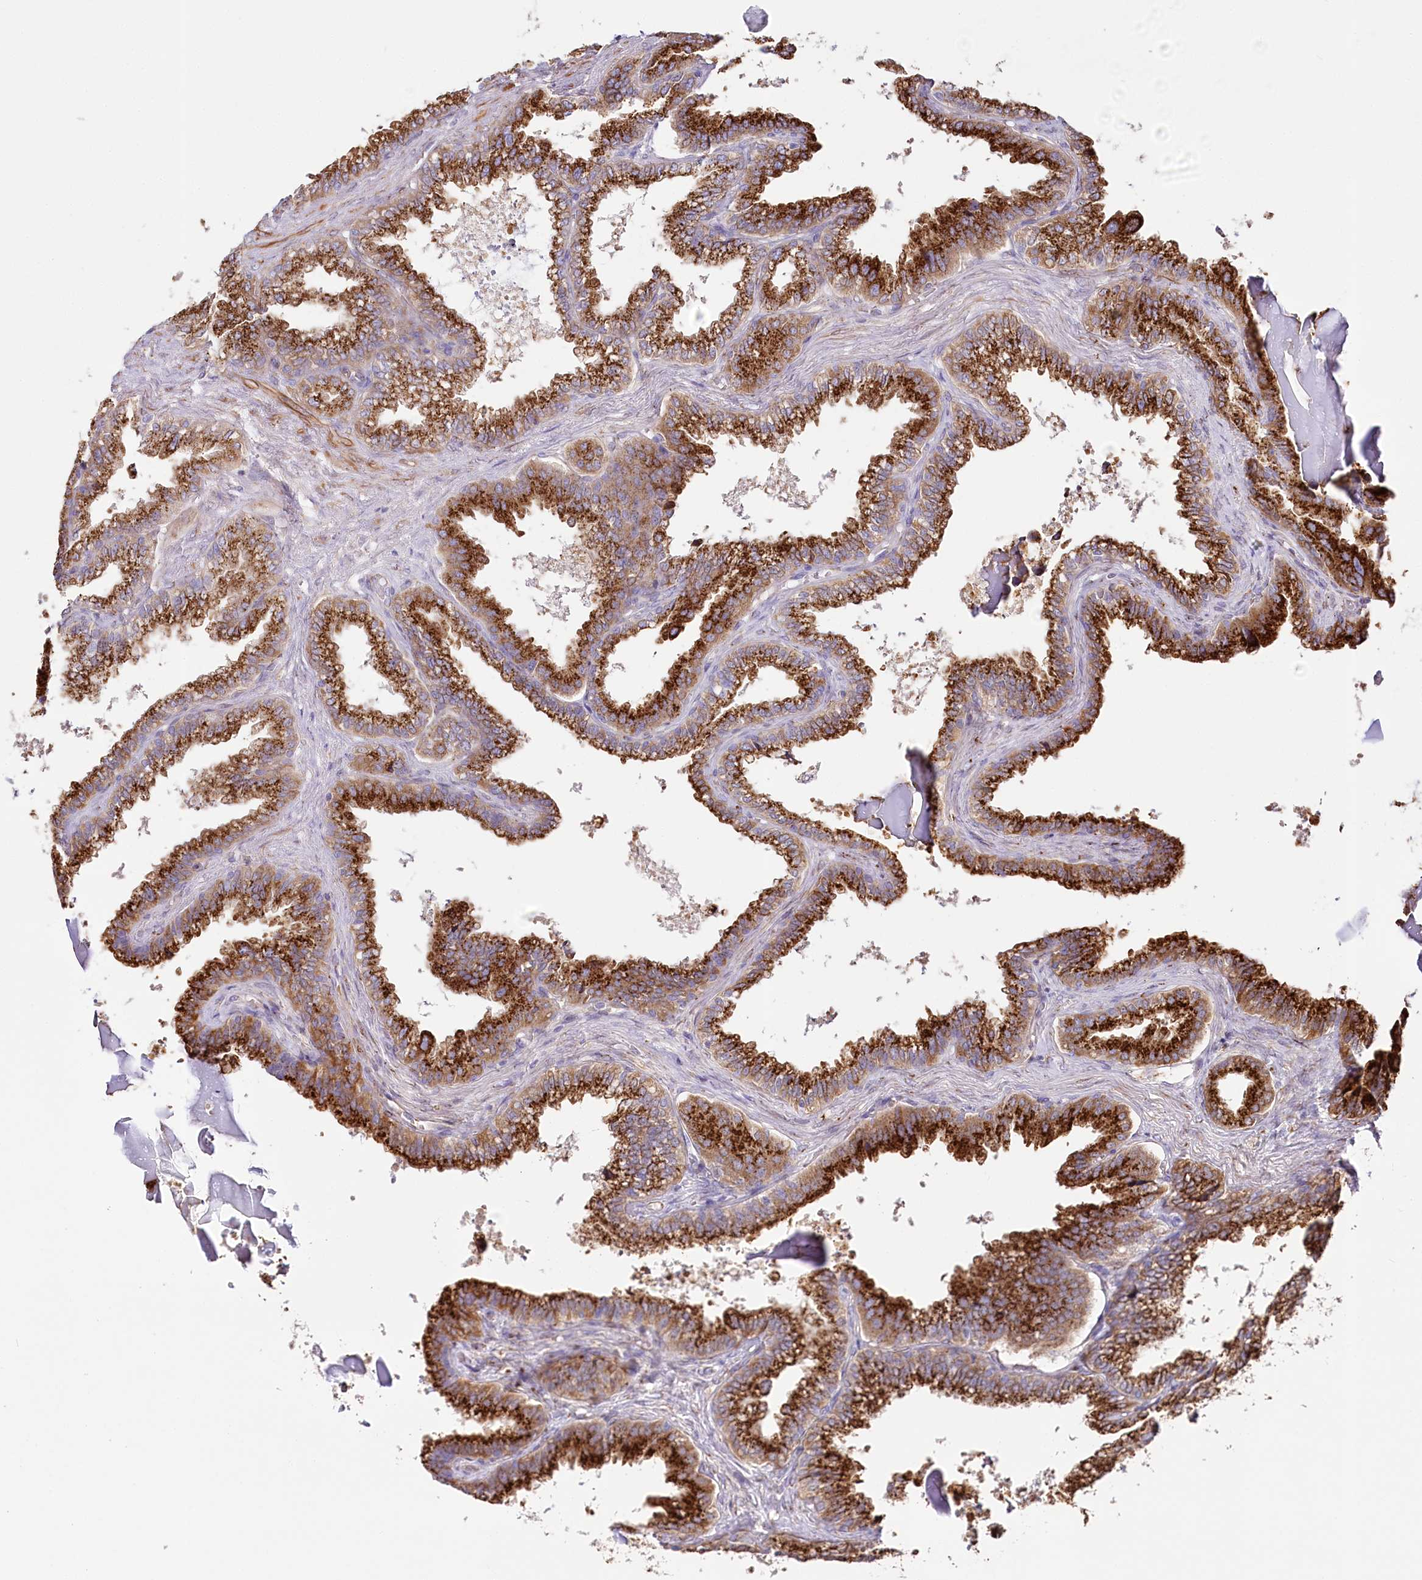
{"staining": {"intensity": "strong", "quantity": ">75%", "location": "cytoplasmic/membranous"}, "tissue": "seminal vesicle", "cell_type": "Glandular cells", "image_type": "normal", "snomed": [{"axis": "morphology", "description": "Normal tissue, NOS"}, {"axis": "topography", "description": "Seminal veicle"}], "caption": "Glandular cells reveal high levels of strong cytoplasmic/membranous expression in about >75% of cells in benign seminal vesicle. The protein is stained brown, and the nuclei are stained in blue (DAB (3,3'-diaminobenzidine) IHC with brightfield microscopy, high magnification).", "gene": "ABRAXAS2", "patient": {"sex": "male", "age": 46}}